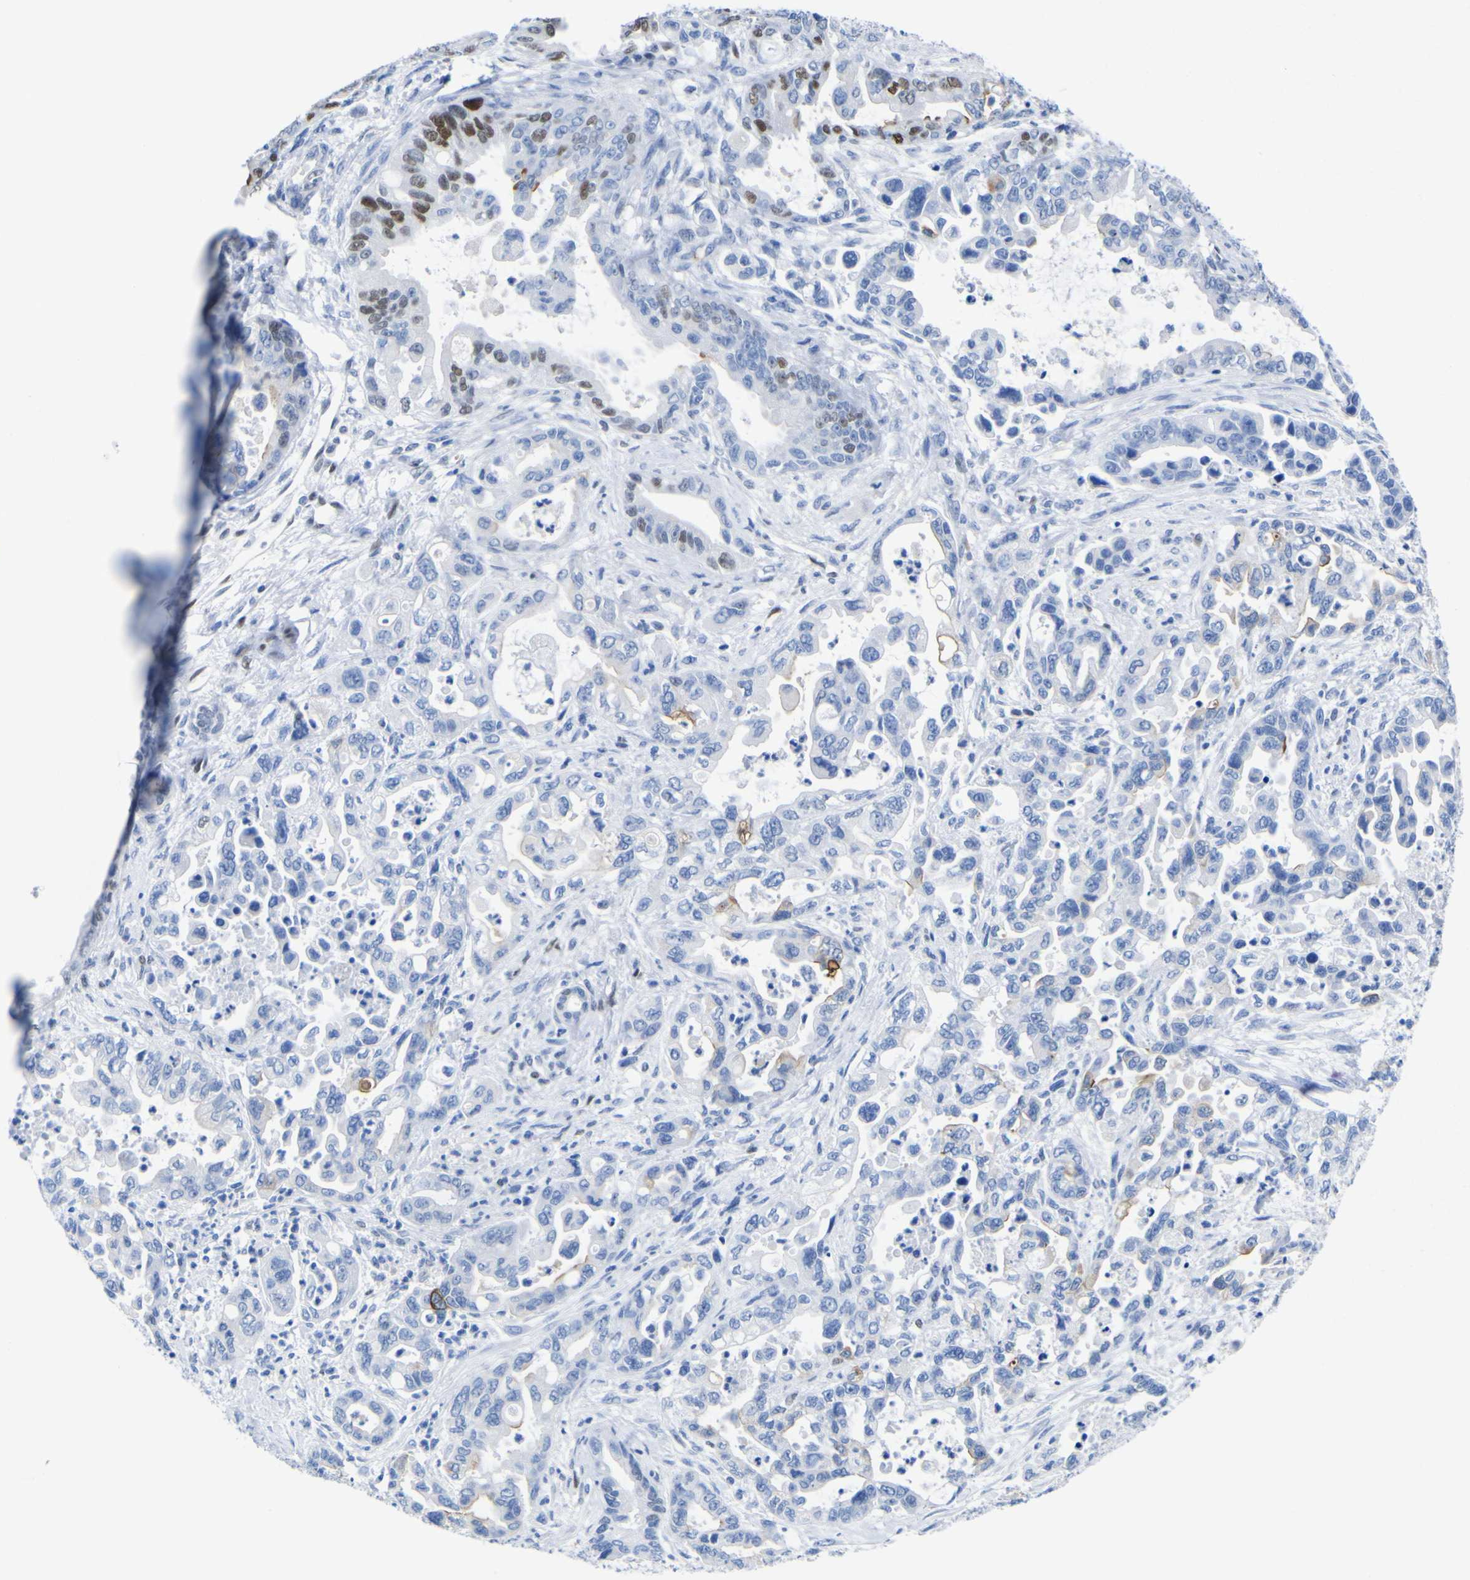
{"staining": {"intensity": "moderate", "quantity": "<25%", "location": "nuclear"}, "tissue": "pancreatic cancer", "cell_type": "Tumor cells", "image_type": "cancer", "snomed": [{"axis": "morphology", "description": "Adenocarcinoma, NOS"}, {"axis": "topography", "description": "Pancreas"}], "caption": "Adenocarcinoma (pancreatic) stained with a protein marker reveals moderate staining in tumor cells.", "gene": "DACH1", "patient": {"sex": "male", "age": 70}}